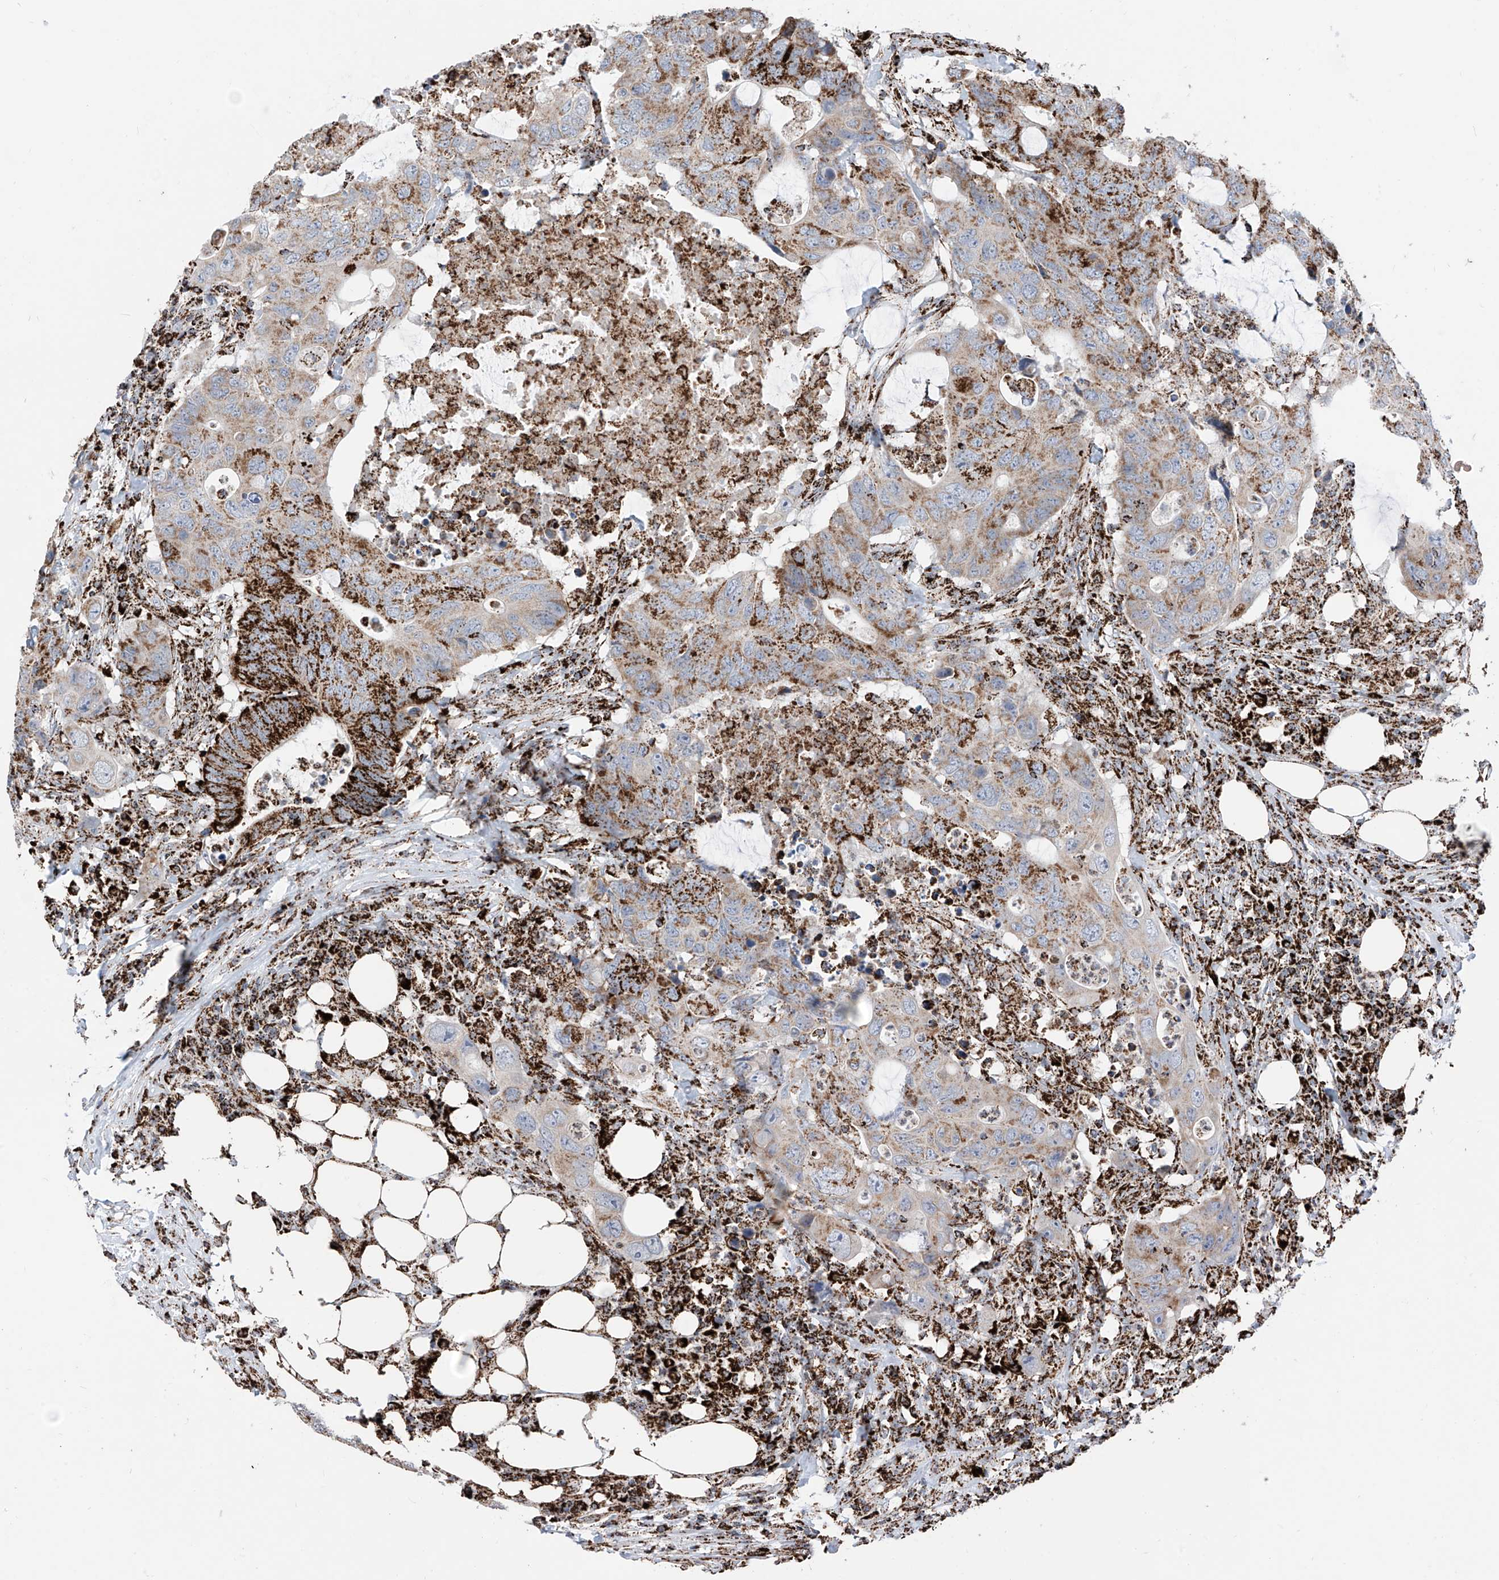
{"staining": {"intensity": "strong", "quantity": "25%-75%", "location": "cytoplasmic/membranous"}, "tissue": "colorectal cancer", "cell_type": "Tumor cells", "image_type": "cancer", "snomed": [{"axis": "morphology", "description": "Adenocarcinoma, NOS"}, {"axis": "topography", "description": "Colon"}], "caption": "High-magnification brightfield microscopy of colorectal cancer stained with DAB (brown) and counterstained with hematoxylin (blue). tumor cells exhibit strong cytoplasmic/membranous expression is appreciated in about25%-75% of cells. (brown staining indicates protein expression, while blue staining denotes nuclei).", "gene": "COX5B", "patient": {"sex": "male", "age": 71}}